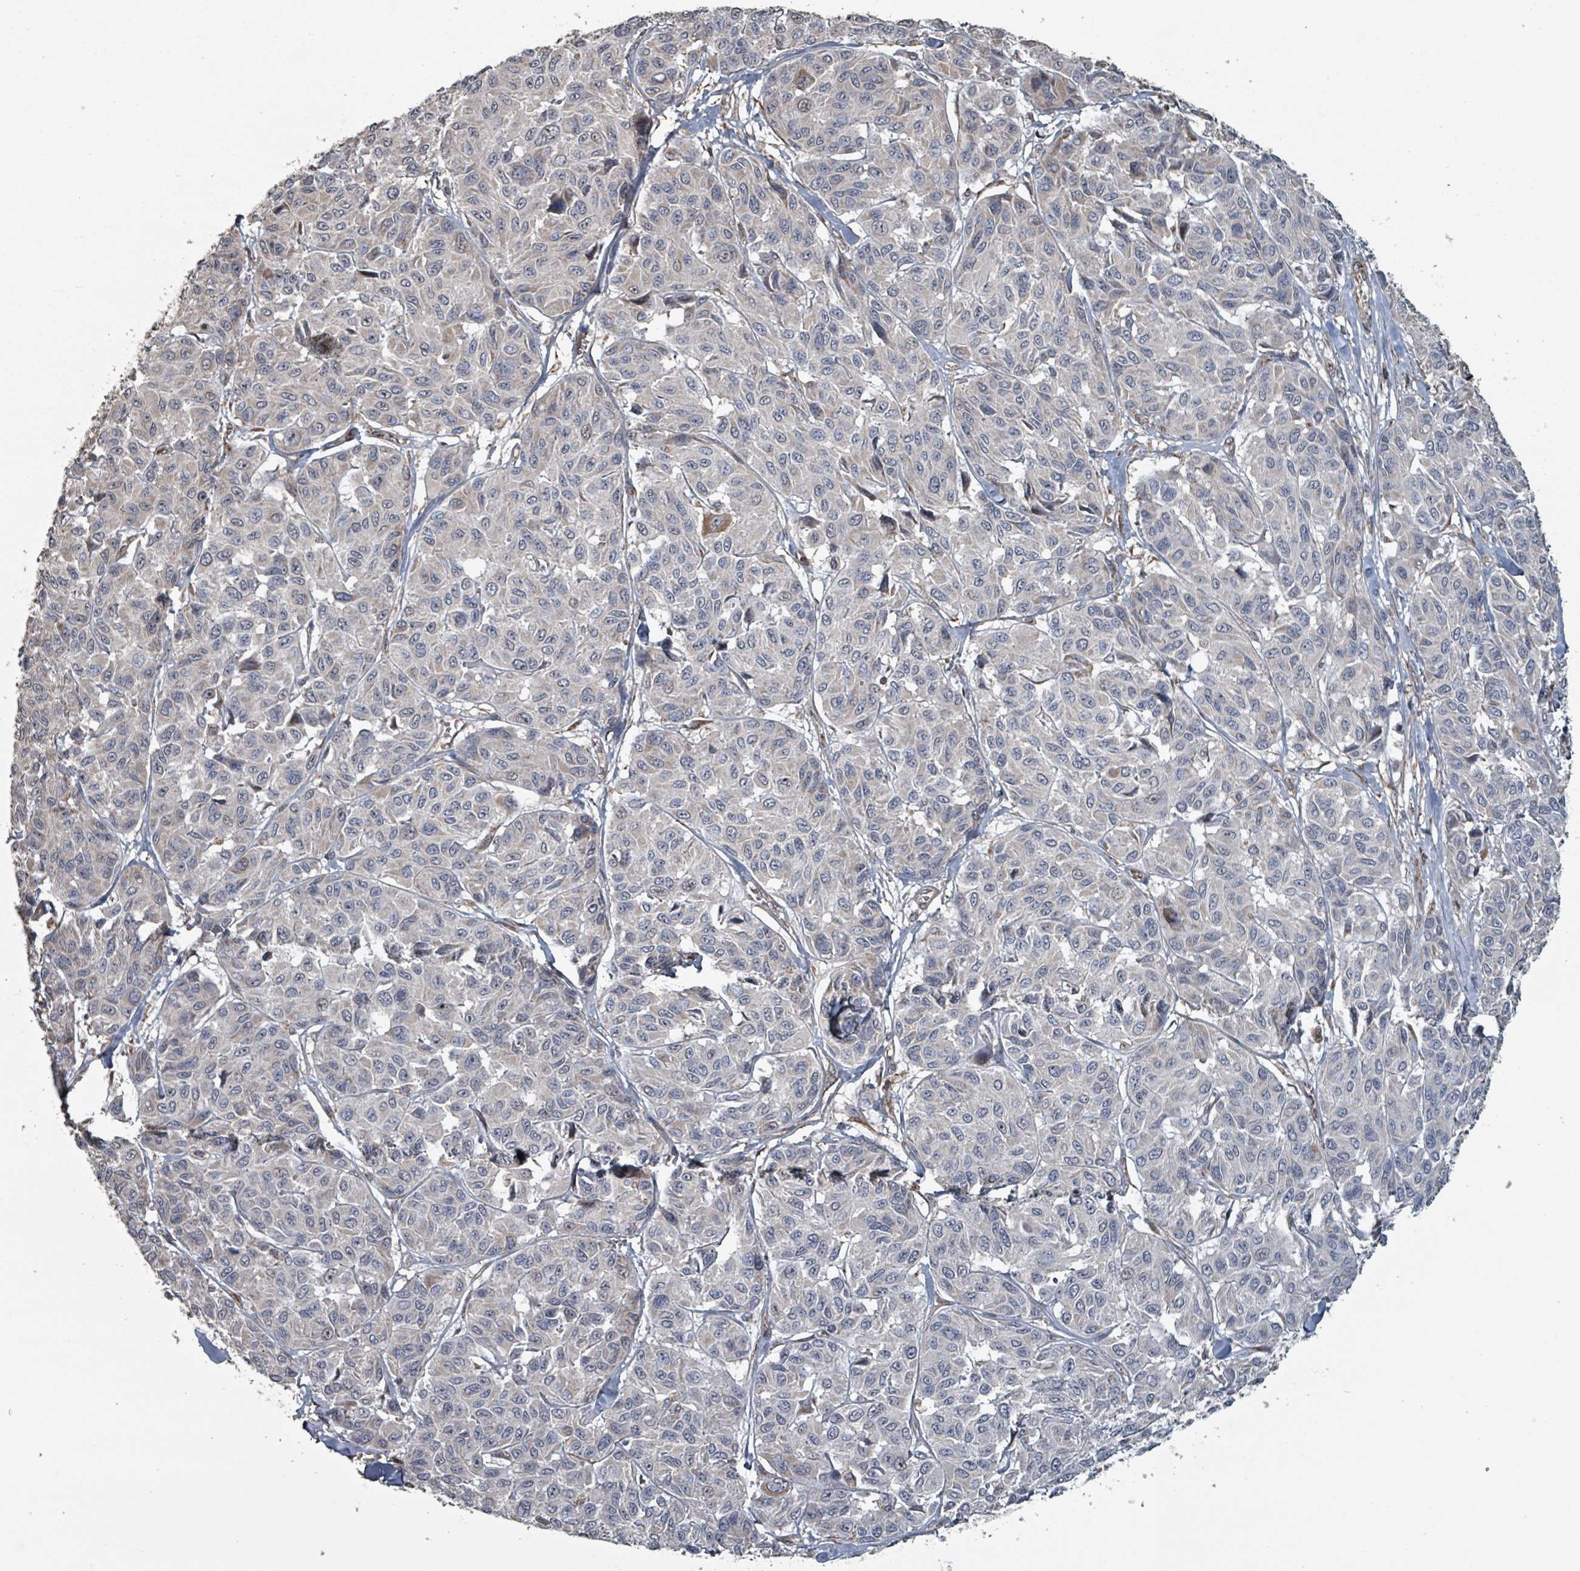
{"staining": {"intensity": "negative", "quantity": "none", "location": "none"}, "tissue": "melanoma", "cell_type": "Tumor cells", "image_type": "cancer", "snomed": [{"axis": "morphology", "description": "Malignant melanoma, NOS"}, {"axis": "topography", "description": "Skin"}], "caption": "Immunohistochemistry of human melanoma shows no expression in tumor cells.", "gene": "MRPL4", "patient": {"sex": "female", "age": 66}}